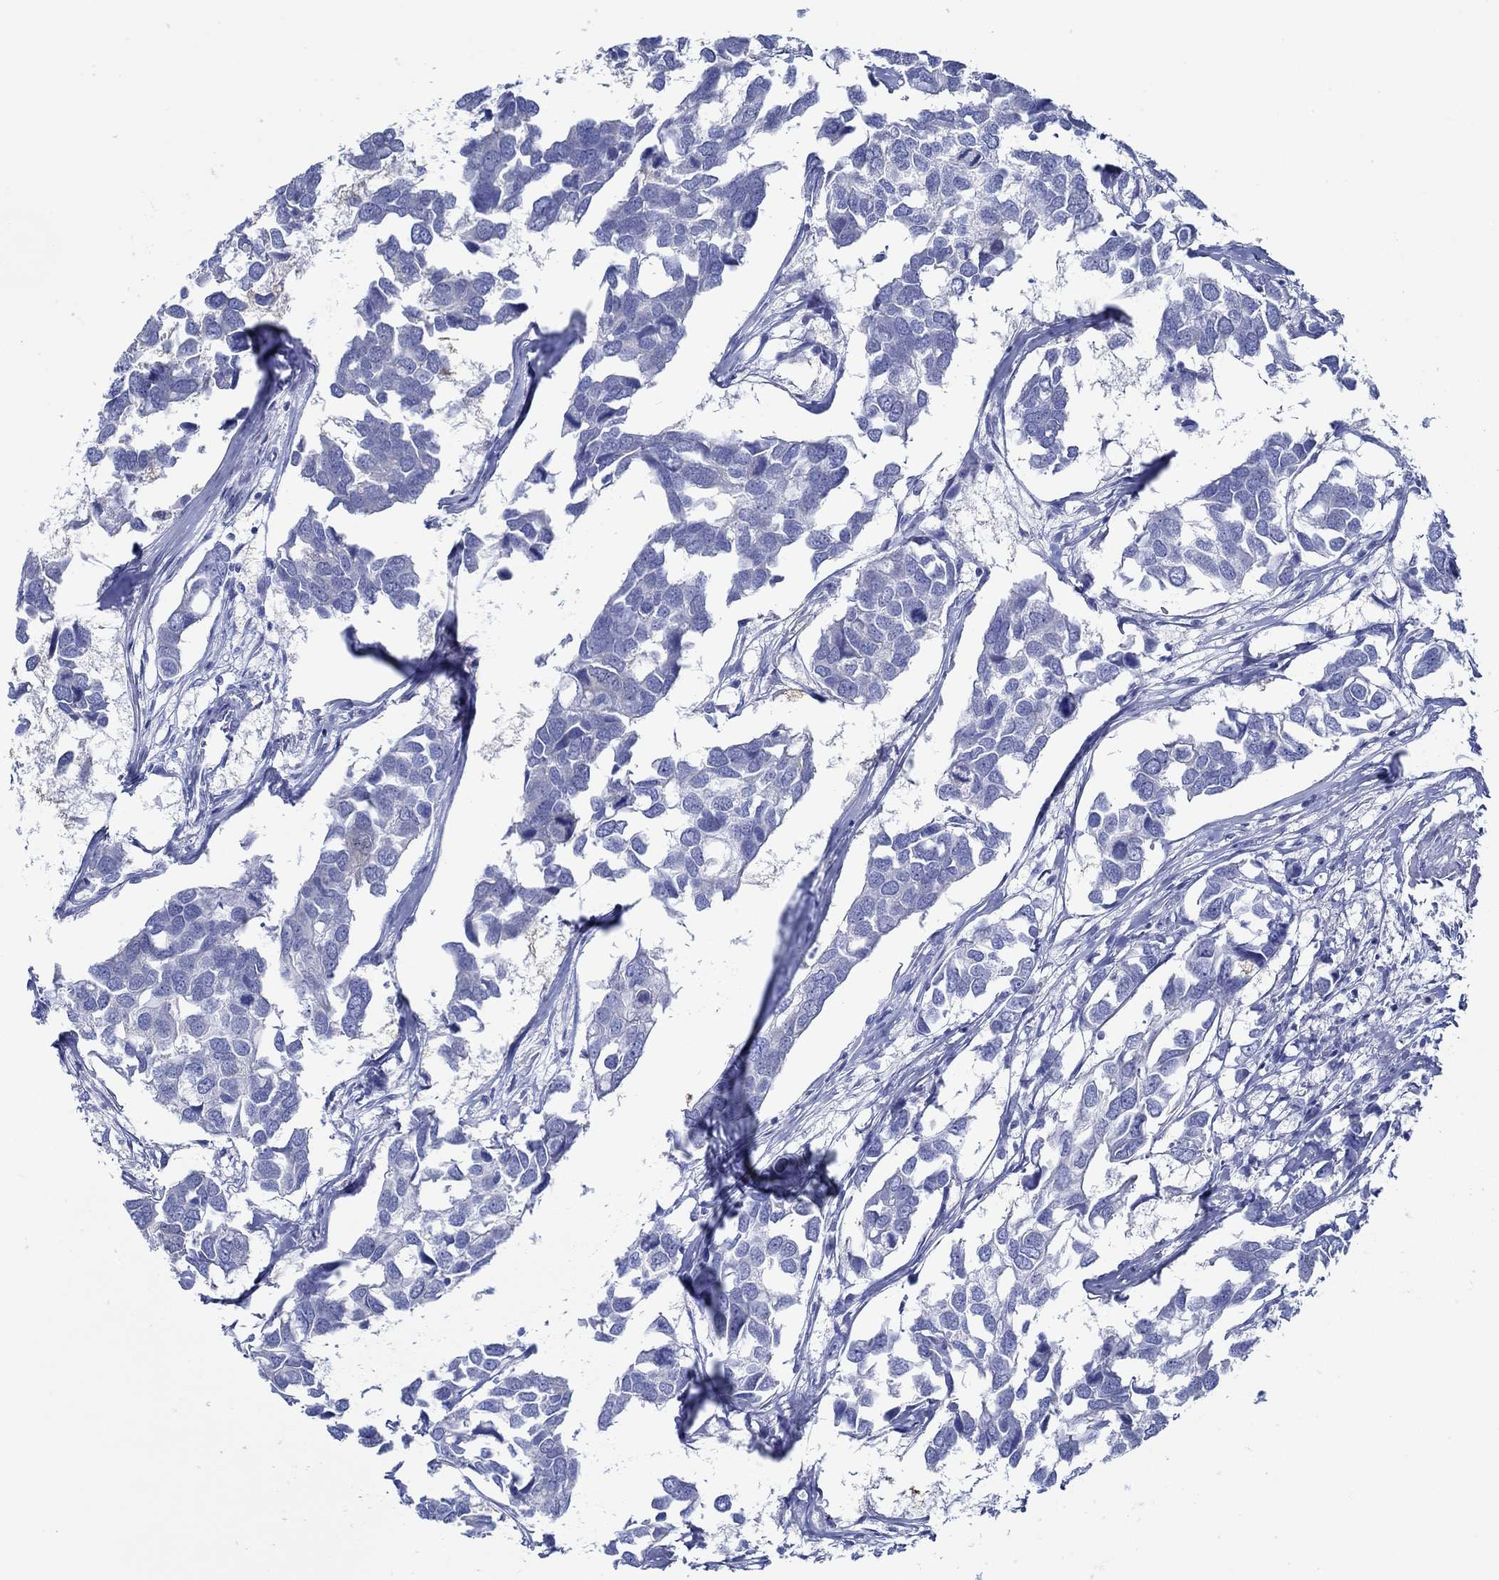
{"staining": {"intensity": "negative", "quantity": "none", "location": "none"}, "tissue": "breast cancer", "cell_type": "Tumor cells", "image_type": "cancer", "snomed": [{"axis": "morphology", "description": "Duct carcinoma"}, {"axis": "topography", "description": "Breast"}], "caption": "Tumor cells show no significant expression in breast cancer.", "gene": "IGFBP6", "patient": {"sex": "female", "age": 83}}